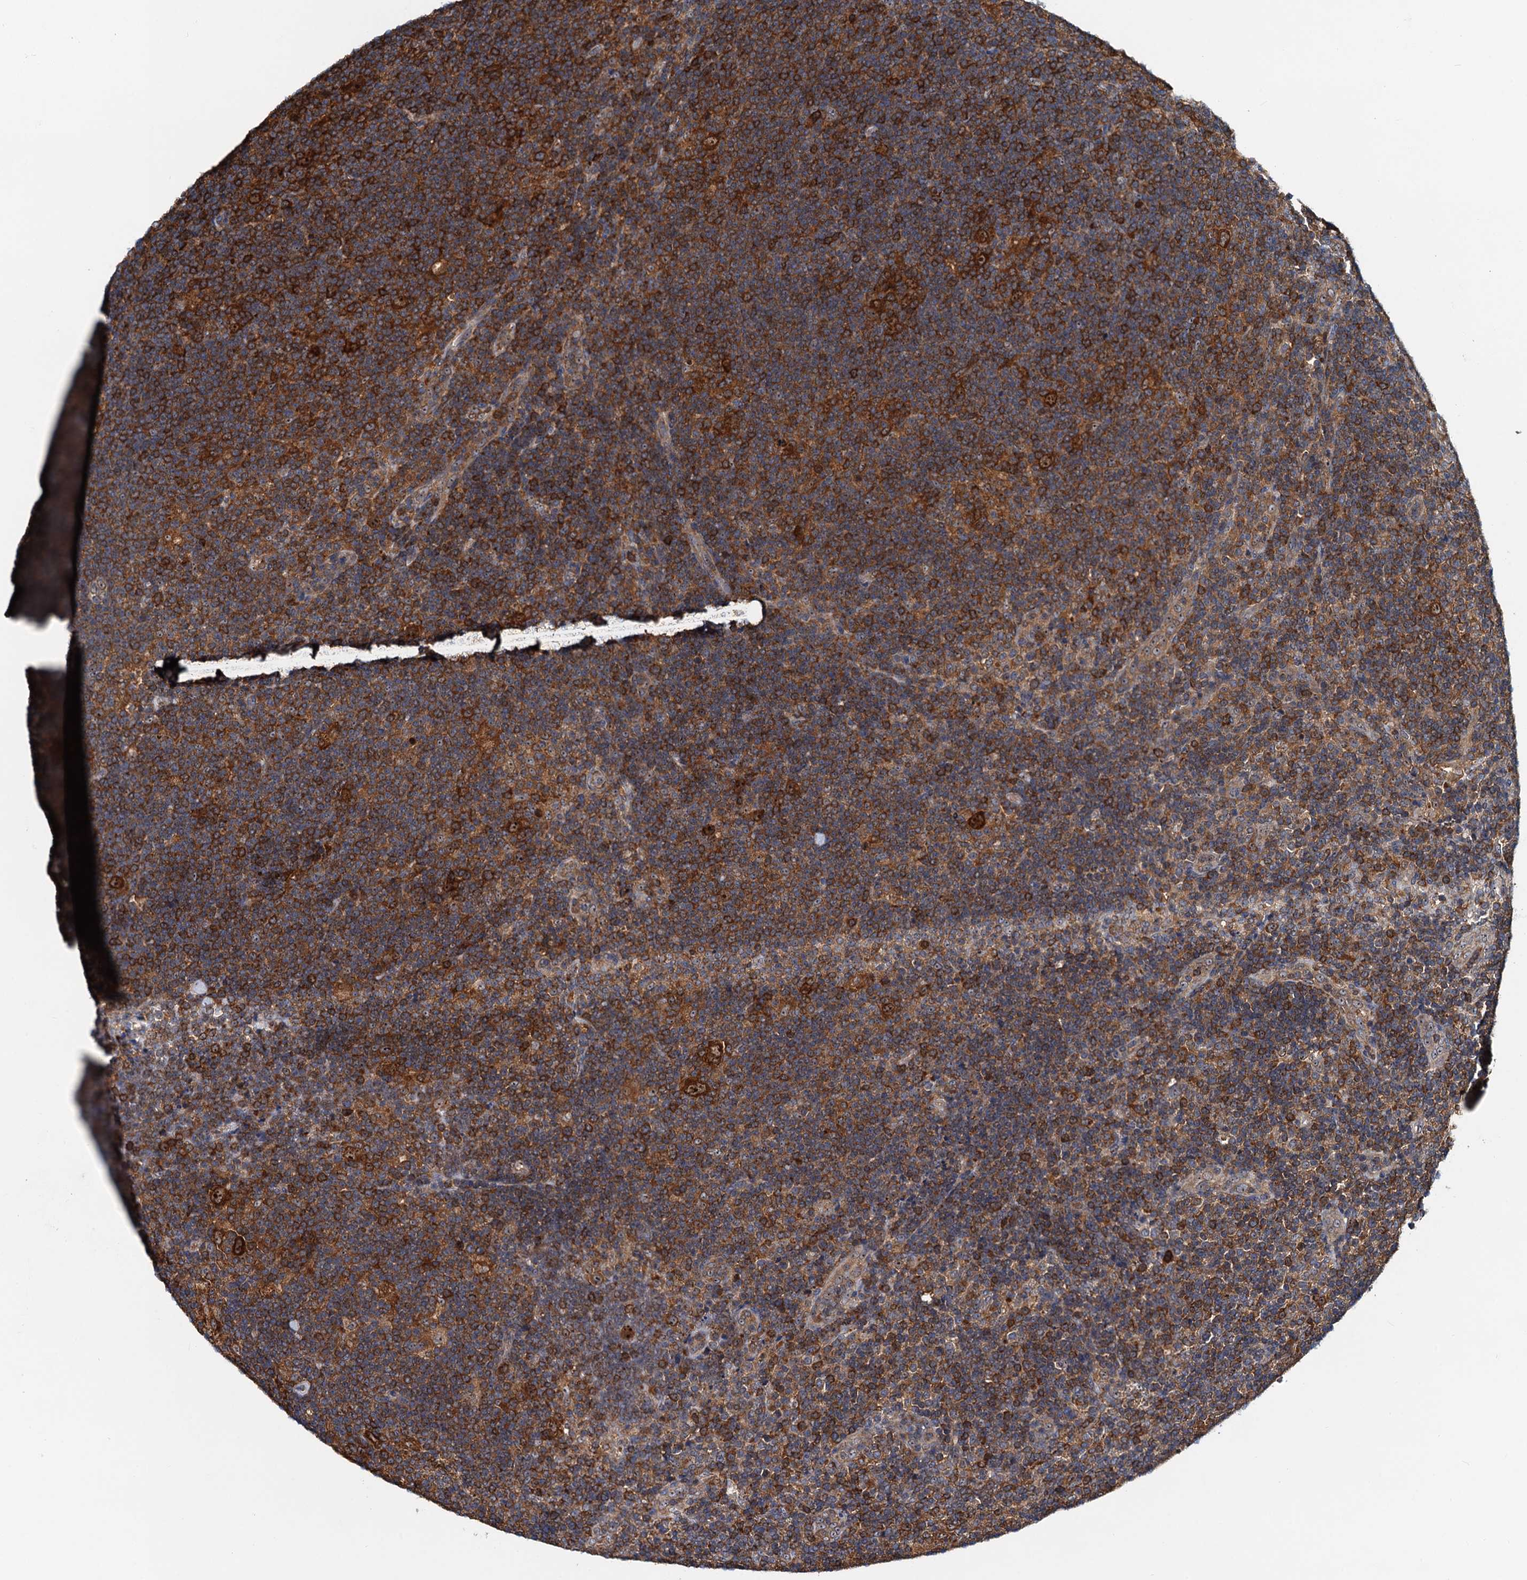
{"staining": {"intensity": "strong", "quantity": ">75%", "location": "cytoplasmic/membranous"}, "tissue": "lymphoma", "cell_type": "Tumor cells", "image_type": "cancer", "snomed": [{"axis": "morphology", "description": "Hodgkin's disease, NOS"}, {"axis": "topography", "description": "Lymph node"}], "caption": "Immunohistochemical staining of lymphoma exhibits high levels of strong cytoplasmic/membranous positivity in about >75% of tumor cells. Nuclei are stained in blue.", "gene": "USP6NL", "patient": {"sex": "female", "age": 57}}